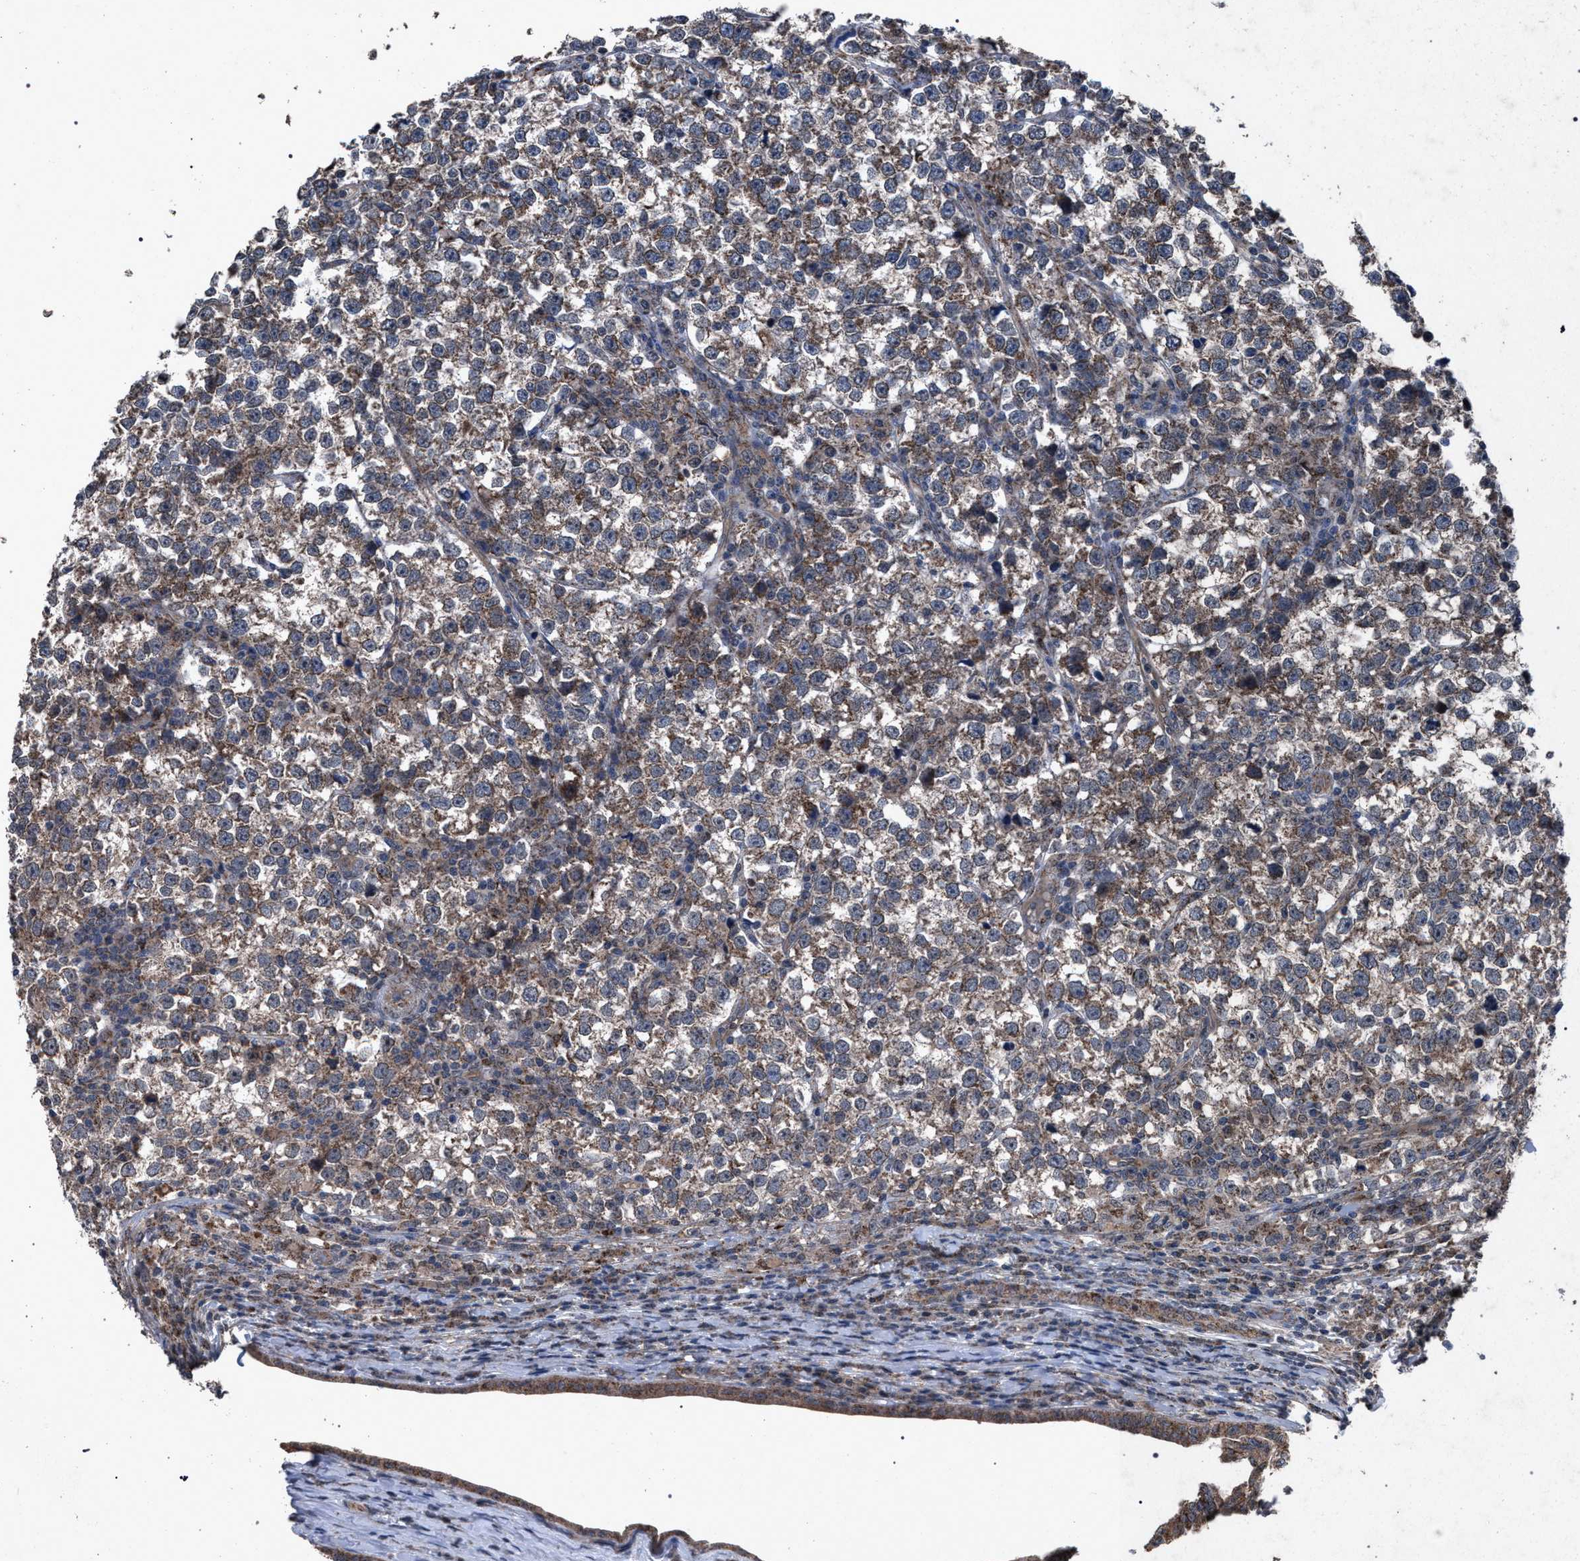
{"staining": {"intensity": "moderate", "quantity": ">75%", "location": "cytoplasmic/membranous"}, "tissue": "testis cancer", "cell_type": "Tumor cells", "image_type": "cancer", "snomed": [{"axis": "morphology", "description": "Normal tissue, NOS"}, {"axis": "morphology", "description": "Seminoma, NOS"}, {"axis": "topography", "description": "Testis"}], "caption": "Moderate cytoplasmic/membranous expression is identified in about >75% of tumor cells in testis cancer (seminoma).", "gene": "HSD17B4", "patient": {"sex": "male", "age": 43}}